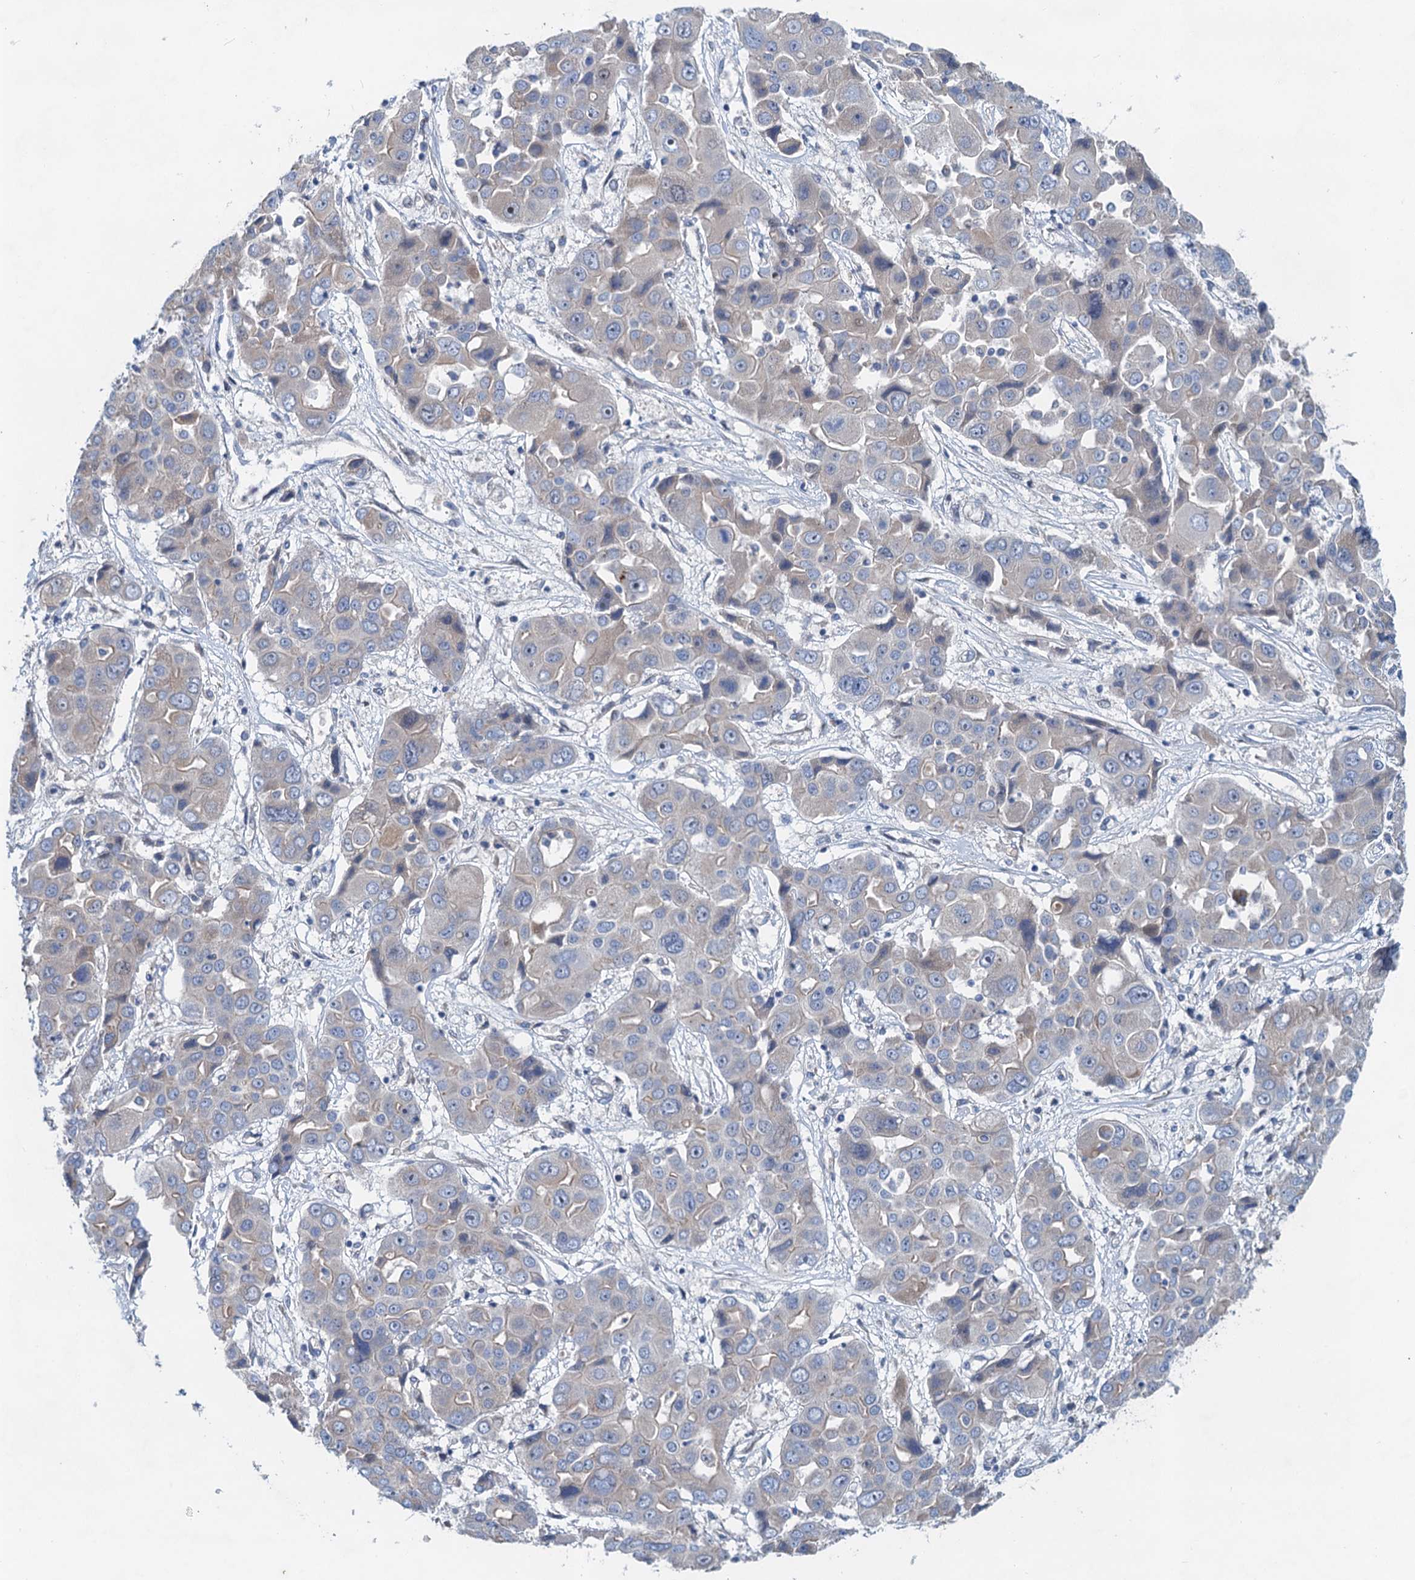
{"staining": {"intensity": "negative", "quantity": "none", "location": "none"}, "tissue": "liver cancer", "cell_type": "Tumor cells", "image_type": "cancer", "snomed": [{"axis": "morphology", "description": "Cholangiocarcinoma"}, {"axis": "topography", "description": "Liver"}], "caption": "Tumor cells are negative for protein expression in human liver cancer. Brightfield microscopy of IHC stained with DAB (brown) and hematoxylin (blue), captured at high magnification.", "gene": "NBEA", "patient": {"sex": "male", "age": 67}}